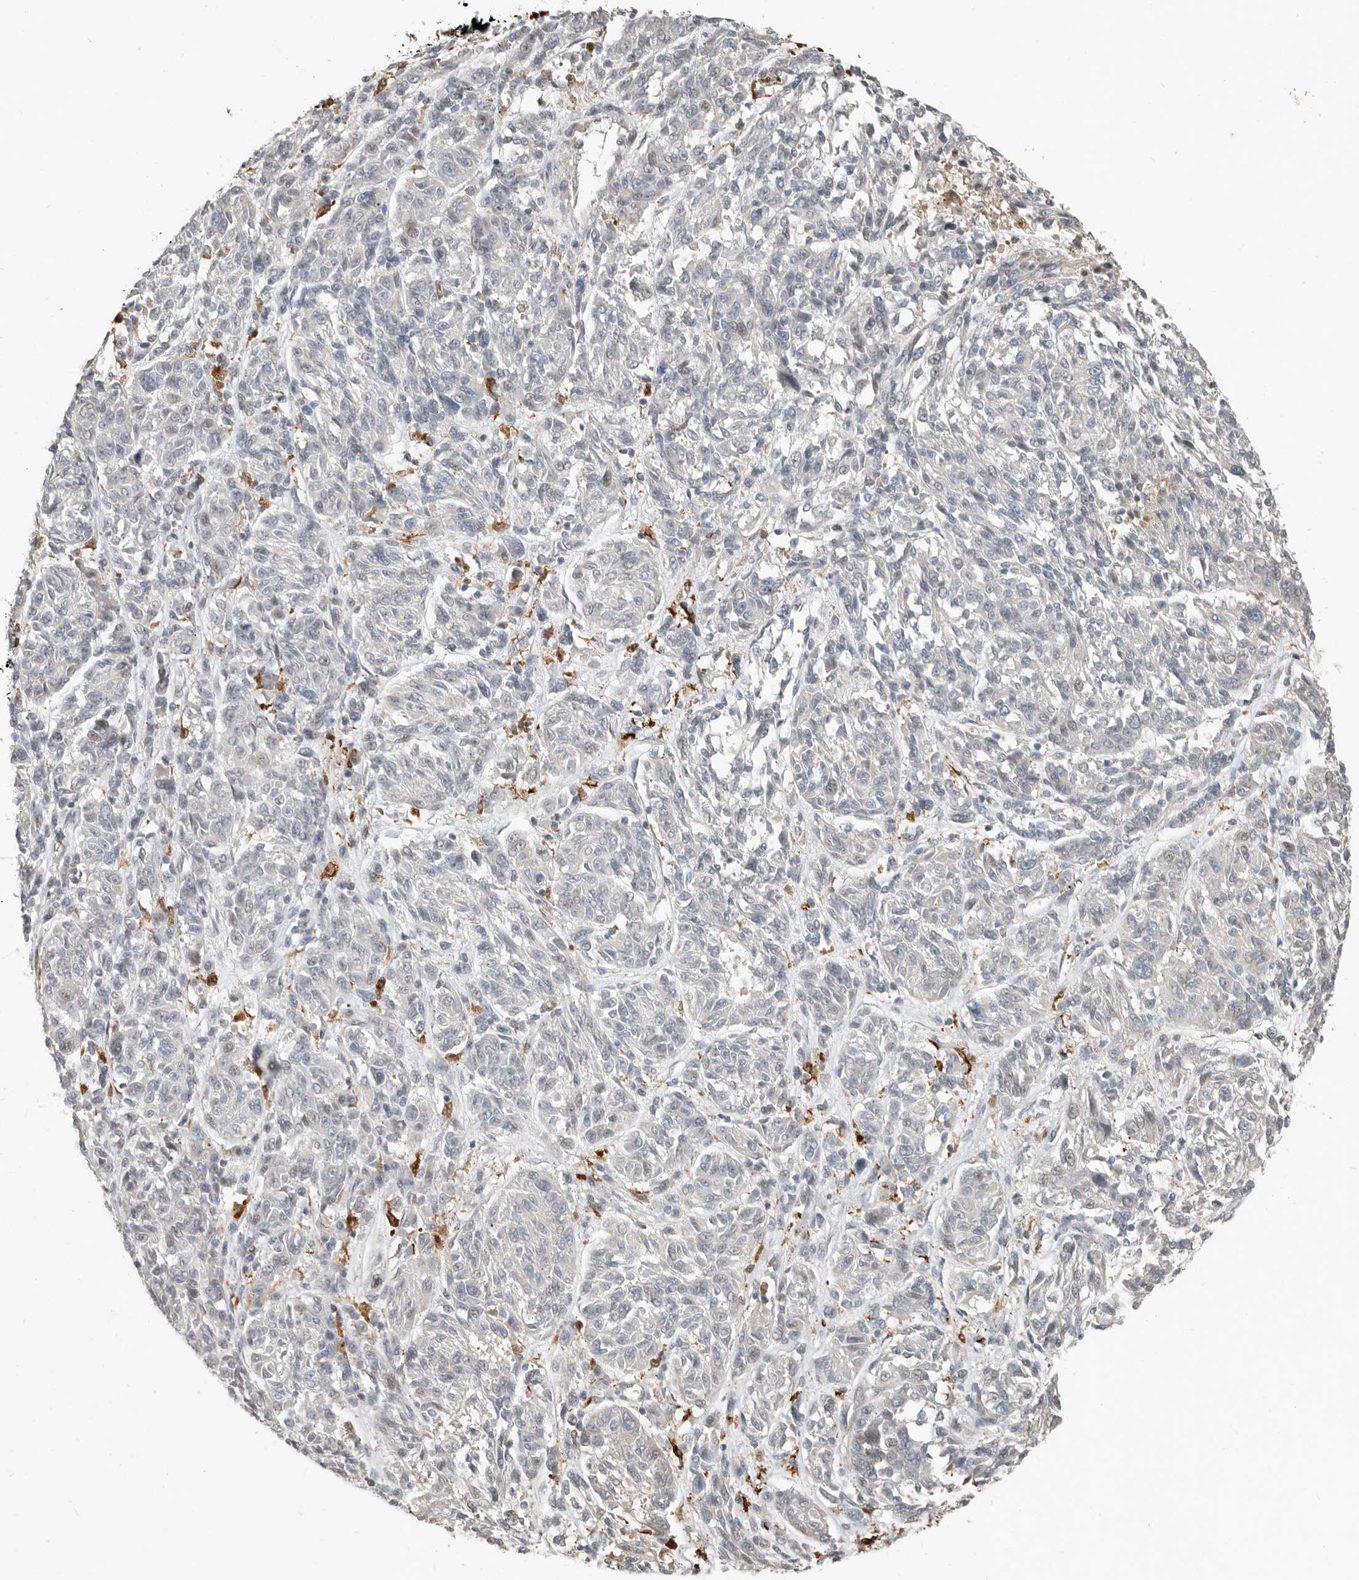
{"staining": {"intensity": "negative", "quantity": "none", "location": "none"}, "tissue": "melanoma", "cell_type": "Tumor cells", "image_type": "cancer", "snomed": [{"axis": "morphology", "description": "Malignant melanoma, NOS"}, {"axis": "topography", "description": "Skin"}], "caption": "An IHC image of malignant melanoma is shown. There is no staining in tumor cells of malignant melanoma.", "gene": "KLHL38", "patient": {"sex": "male", "age": 53}}